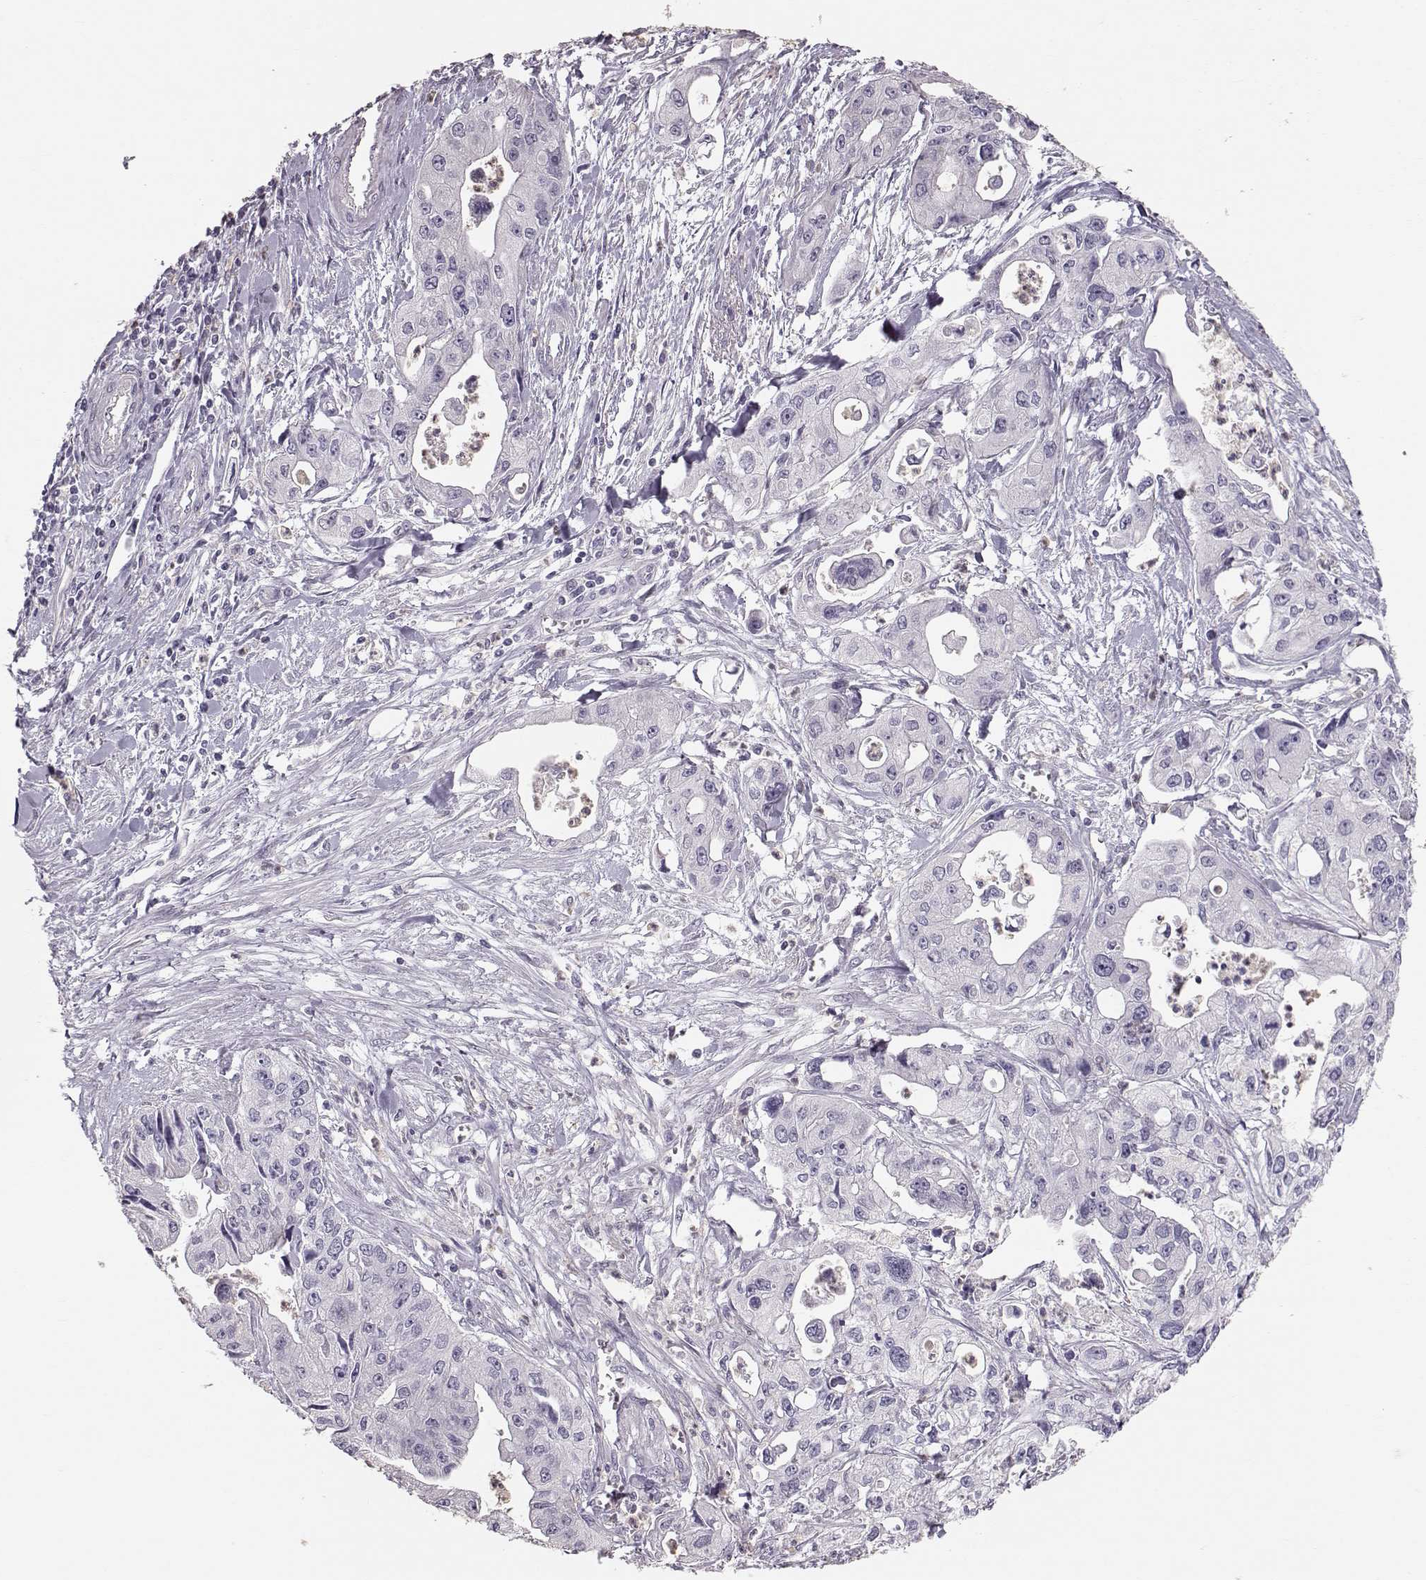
{"staining": {"intensity": "negative", "quantity": "none", "location": "none"}, "tissue": "pancreatic cancer", "cell_type": "Tumor cells", "image_type": "cancer", "snomed": [{"axis": "morphology", "description": "Adenocarcinoma, NOS"}, {"axis": "topography", "description": "Pancreas"}], "caption": "This is an immunohistochemistry histopathology image of adenocarcinoma (pancreatic). There is no staining in tumor cells.", "gene": "POU1F1", "patient": {"sex": "male", "age": 70}}